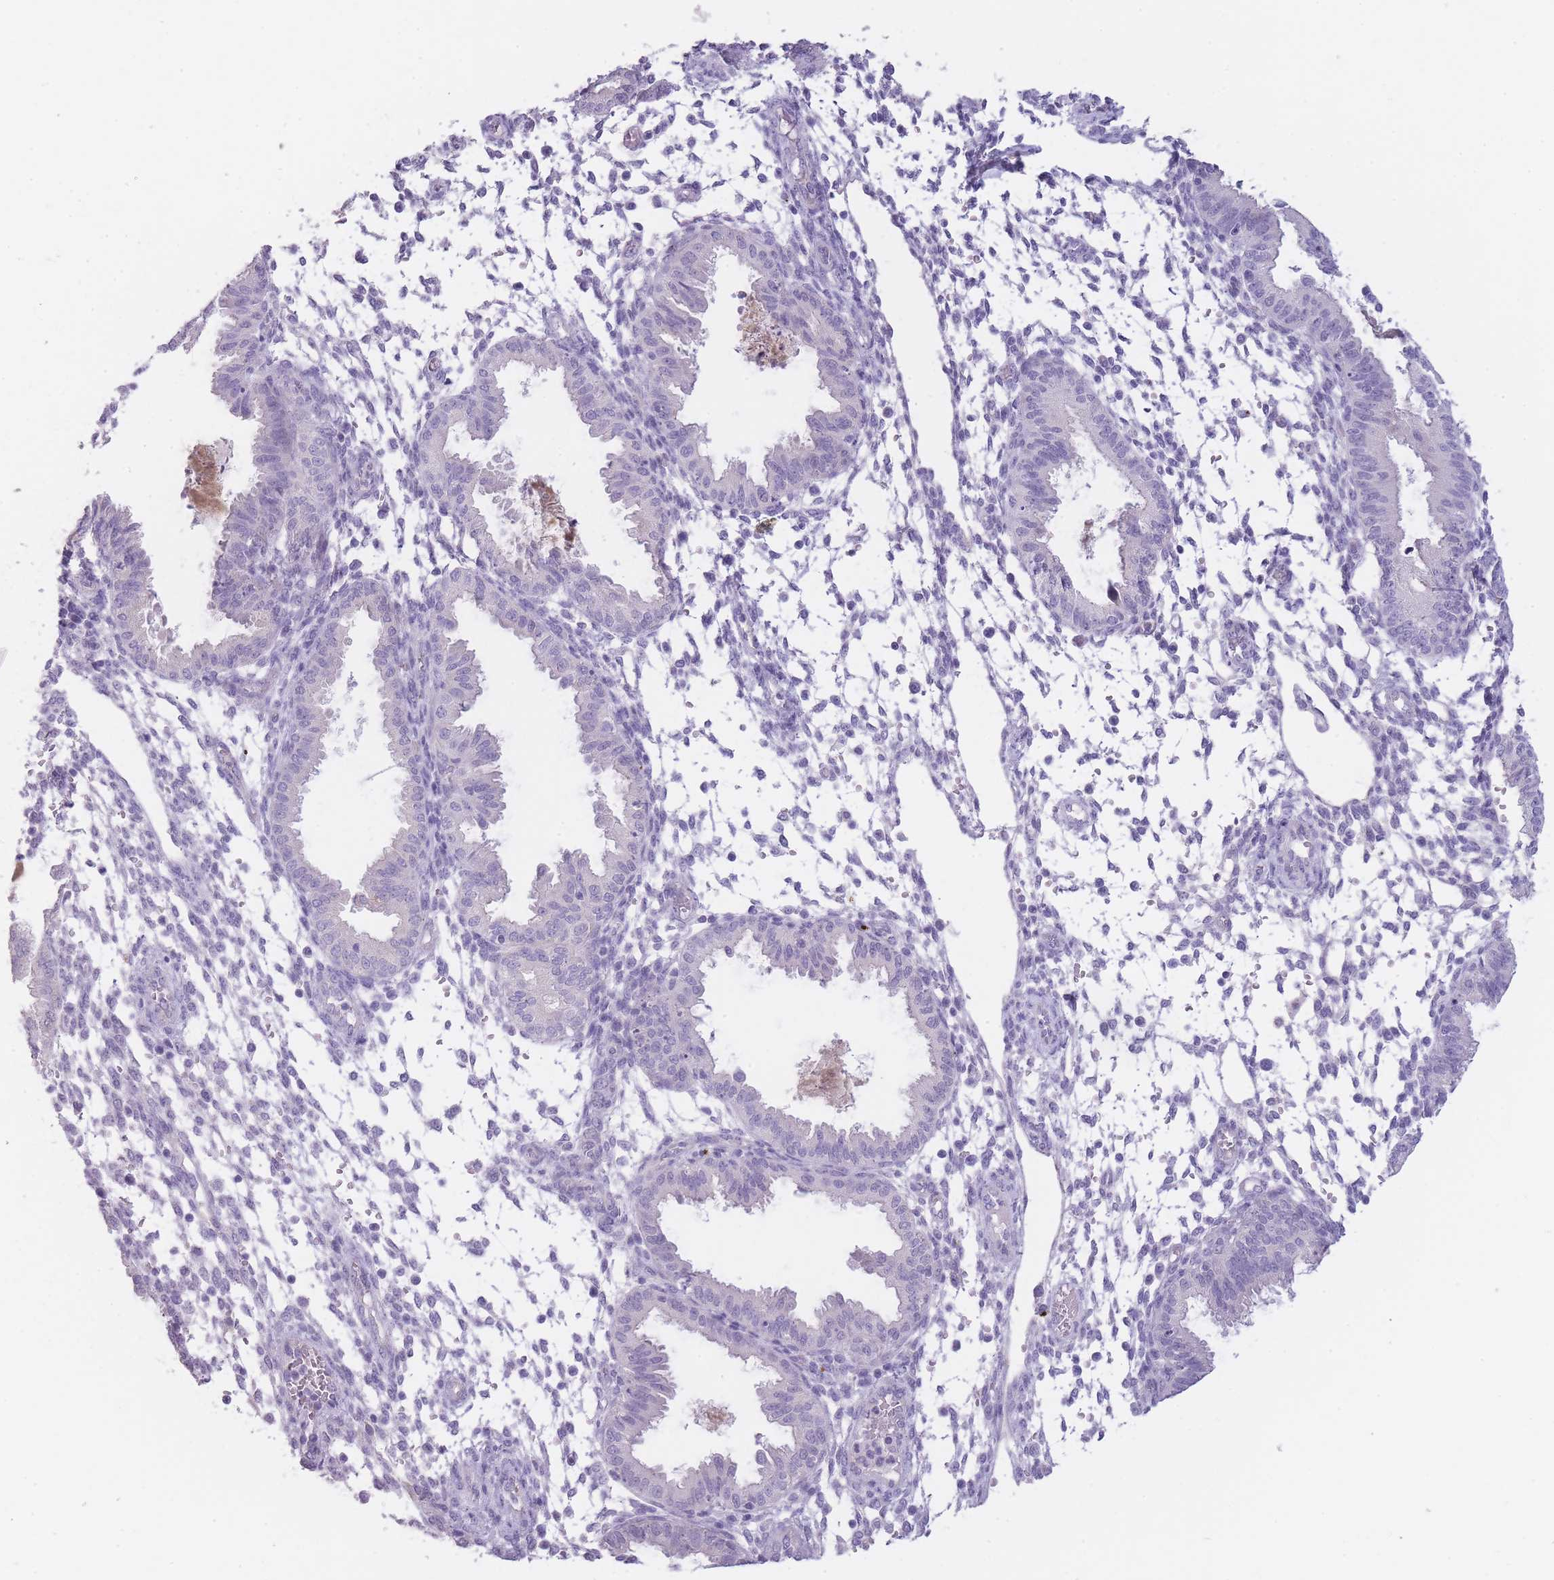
{"staining": {"intensity": "negative", "quantity": "none", "location": "none"}, "tissue": "endometrium", "cell_type": "Cells in endometrial stroma", "image_type": "normal", "snomed": [{"axis": "morphology", "description": "Normal tissue, NOS"}, {"axis": "topography", "description": "Endometrium"}], "caption": "DAB (3,3'-diaminobenzidine) immunohistochemical staining of normal endometrium displays no significant positivity in cells in endometrial stroma.", "gene": "DCANP1", "patient": {"sex": "female", "age": 33}}